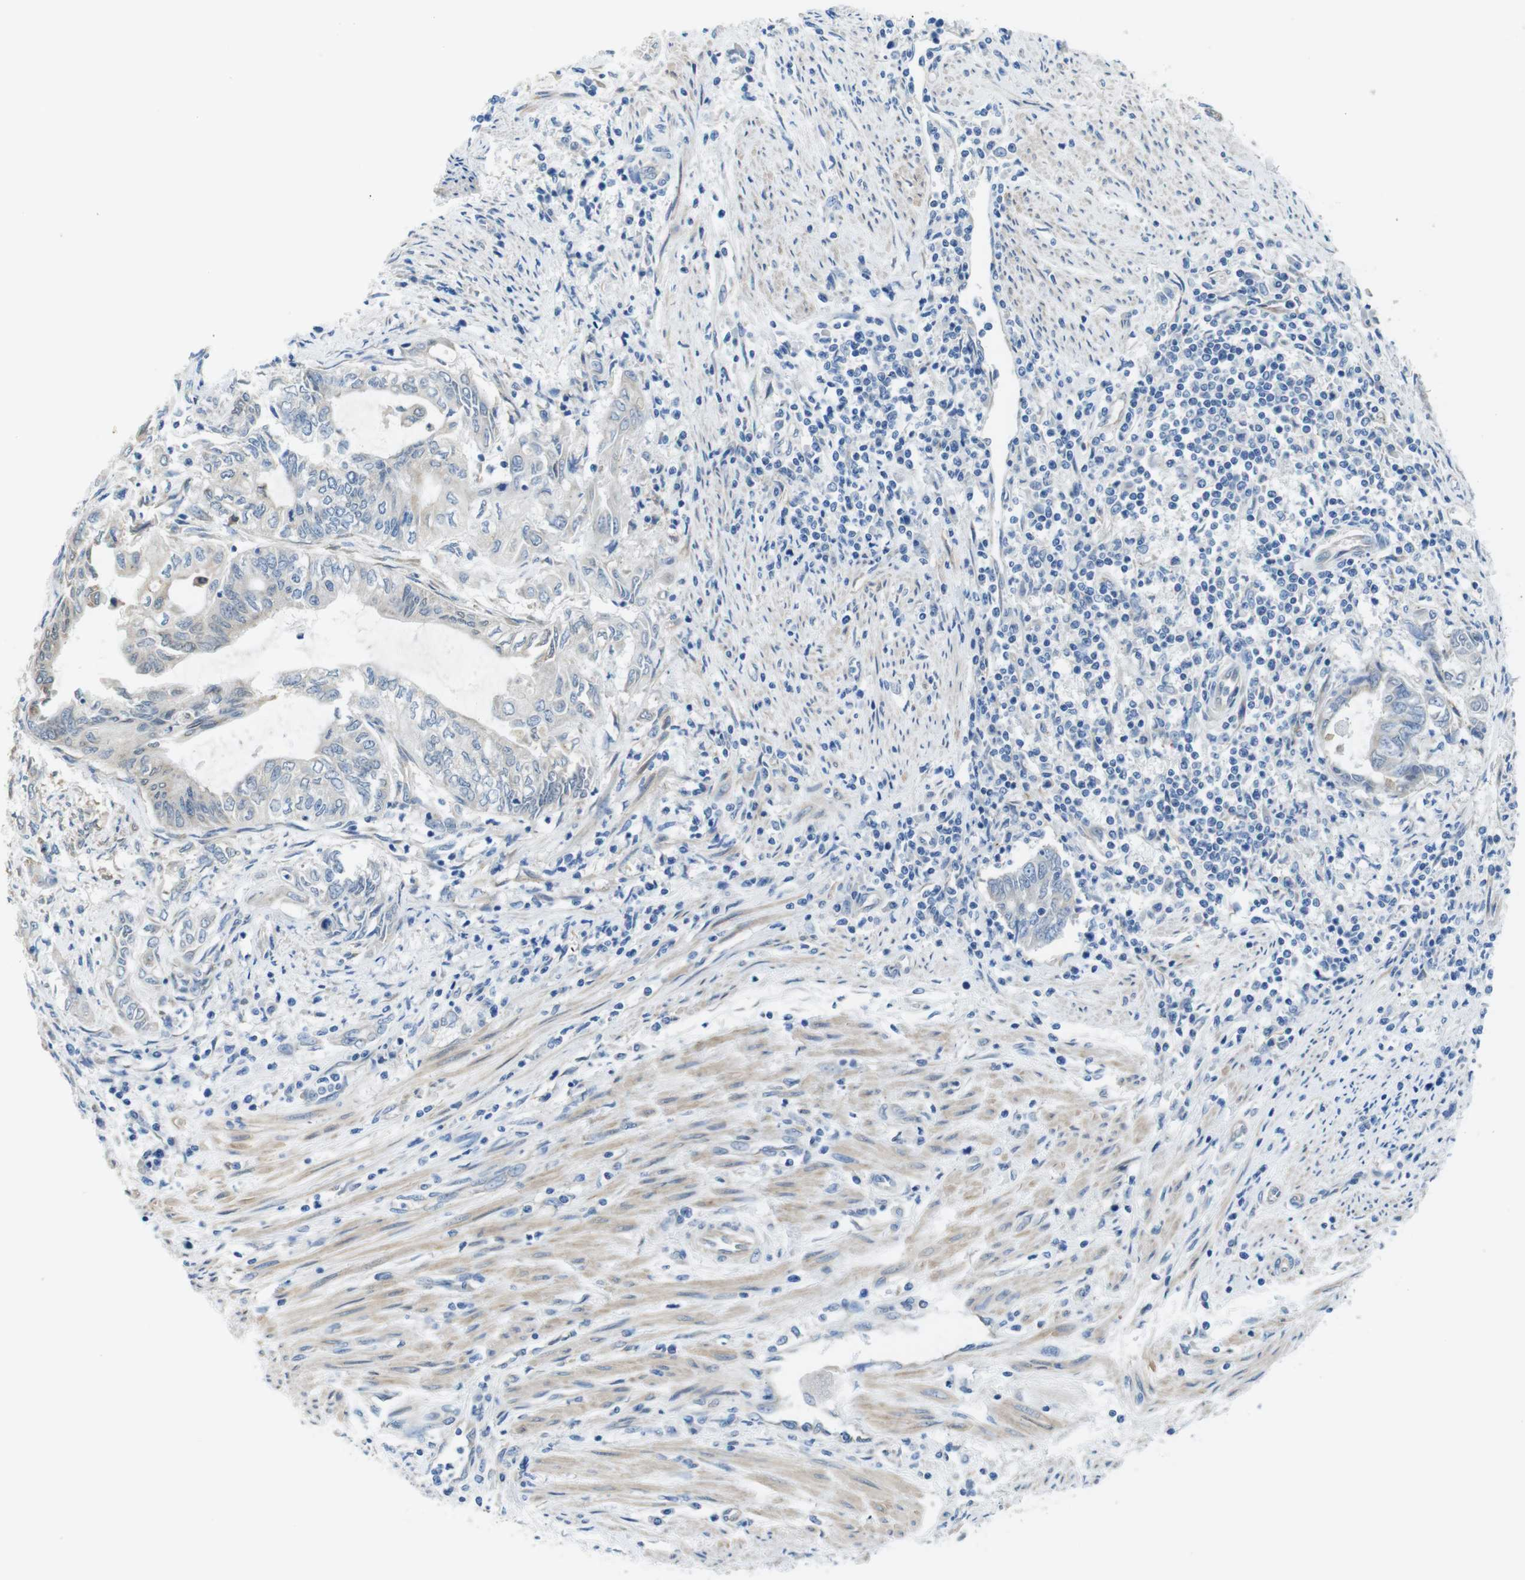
{"staining": {"intensity": "negative", "quantity": "none", "location": "none"}, "tissue": "endometrial cancer", "cell_type": "Tumor cells", "image_type": "cancer", "snomed": [{"axis": "morphology", "description": "Adenocarcinoma, NOS"}, {"axis": "topography", "description": "Uterus"}, {"axis": "topography", "description": "Endometrium"}], "caption": "Immunohistochemical staining of human endometrial adenocarcinoma exhibits no significant expression in tumor cells. The staining was performed using DAB to visualize the protein expression in brown, while the nuclei were stained in blue with hematoxylin (Magnification: 20x).", "gene": "CDH8", "patient": {"sex": "female", "age": 70}}